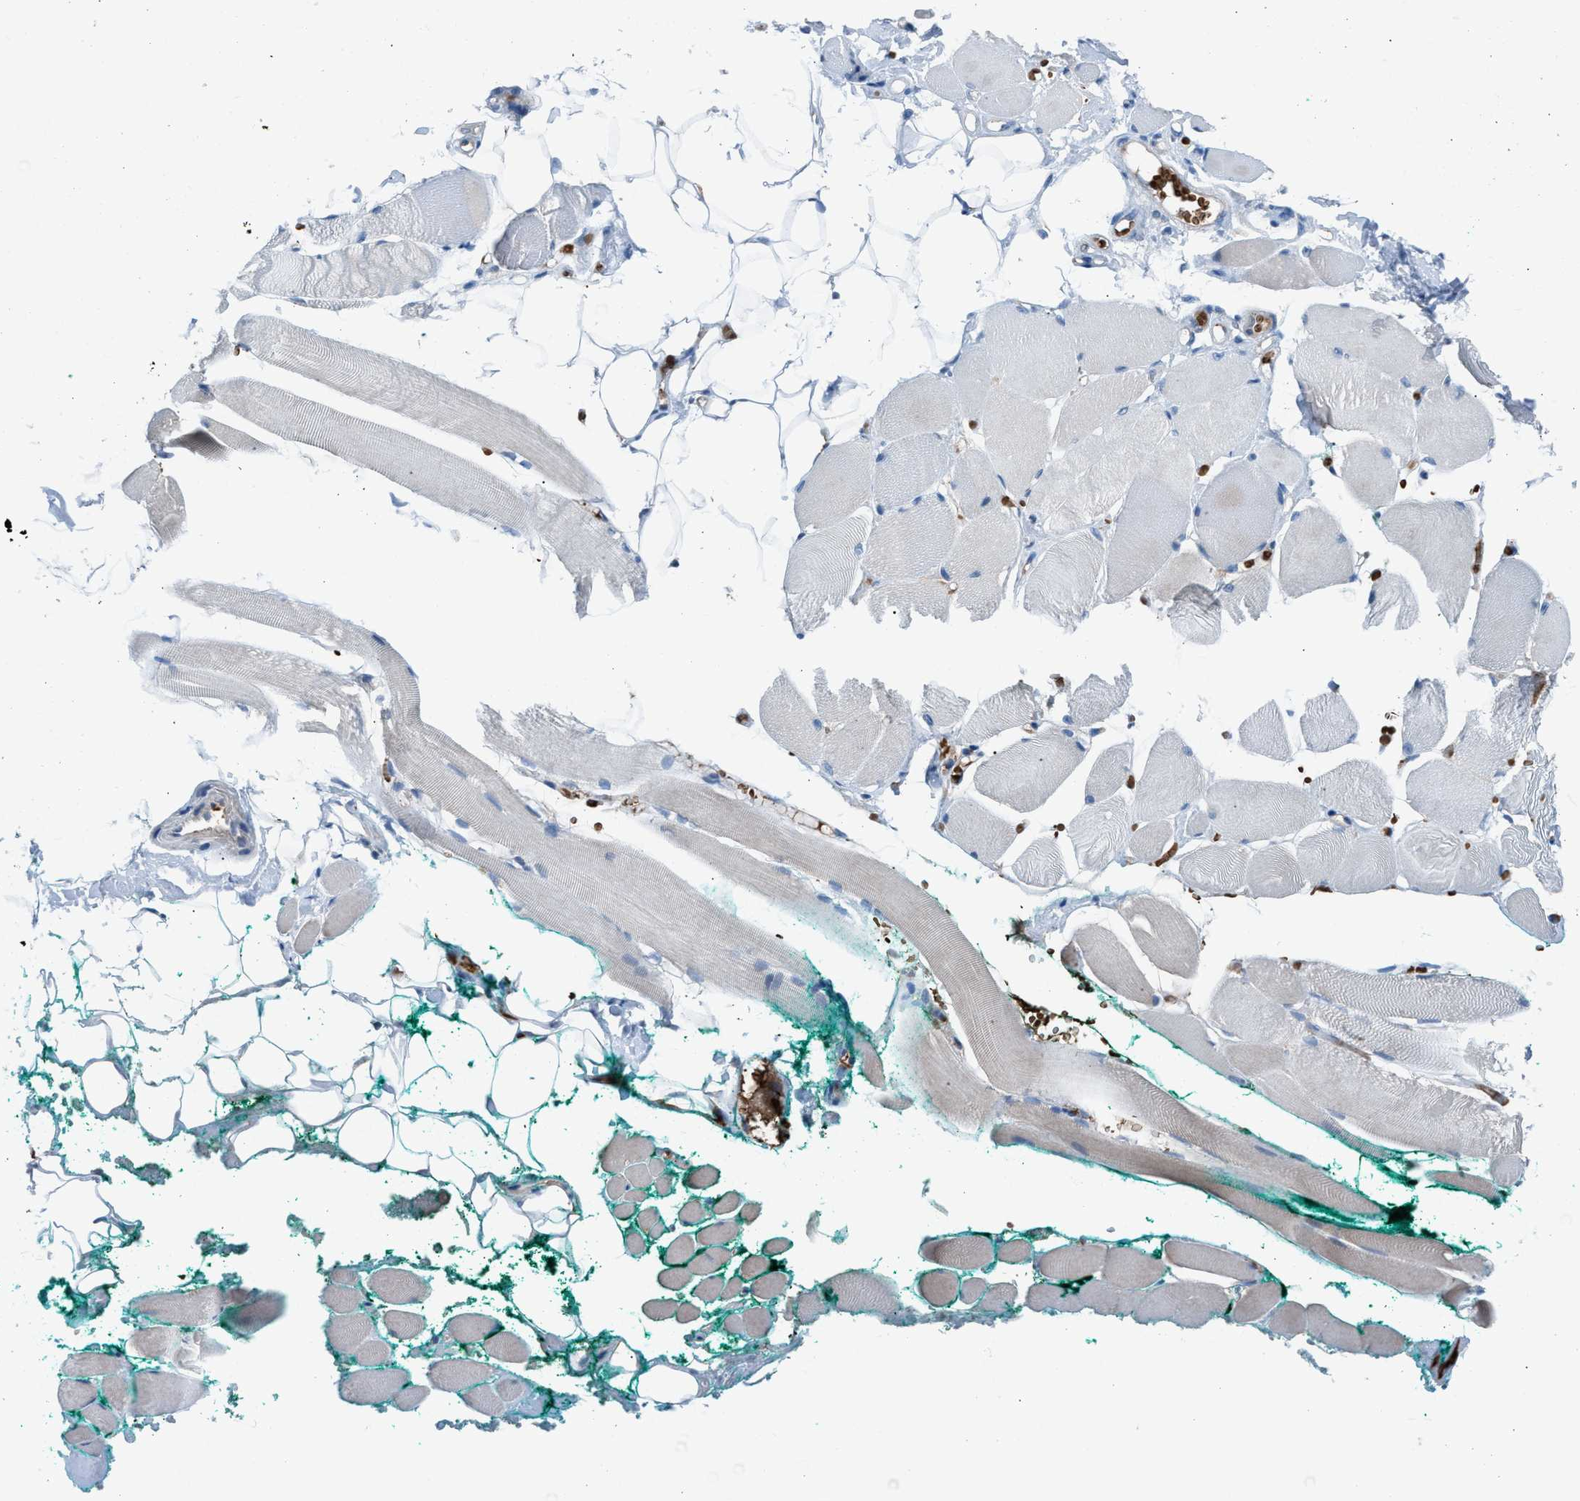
{"staining": {"intensity": "negative", "quantity": "none", "location": "none"}, "tissue": "skeletal muscle", "cell_type": "Myocytes", "image_type": "normal", "snomed": [{"axis": "morphology", "description": "Normal tissue, NOS"}, {"axis": "topography", "description": "Skeletal muscle"}, {"axis": "topography", "description": "Peripheral nerve tissue"}], "caption": "Protein analysis of unremarkable skeletal muscle displays no significant expression in myocytes. Nuclei are stained in blue.", "gene": "CFAP77", "patient": {"sex": "female", "age": 84}}